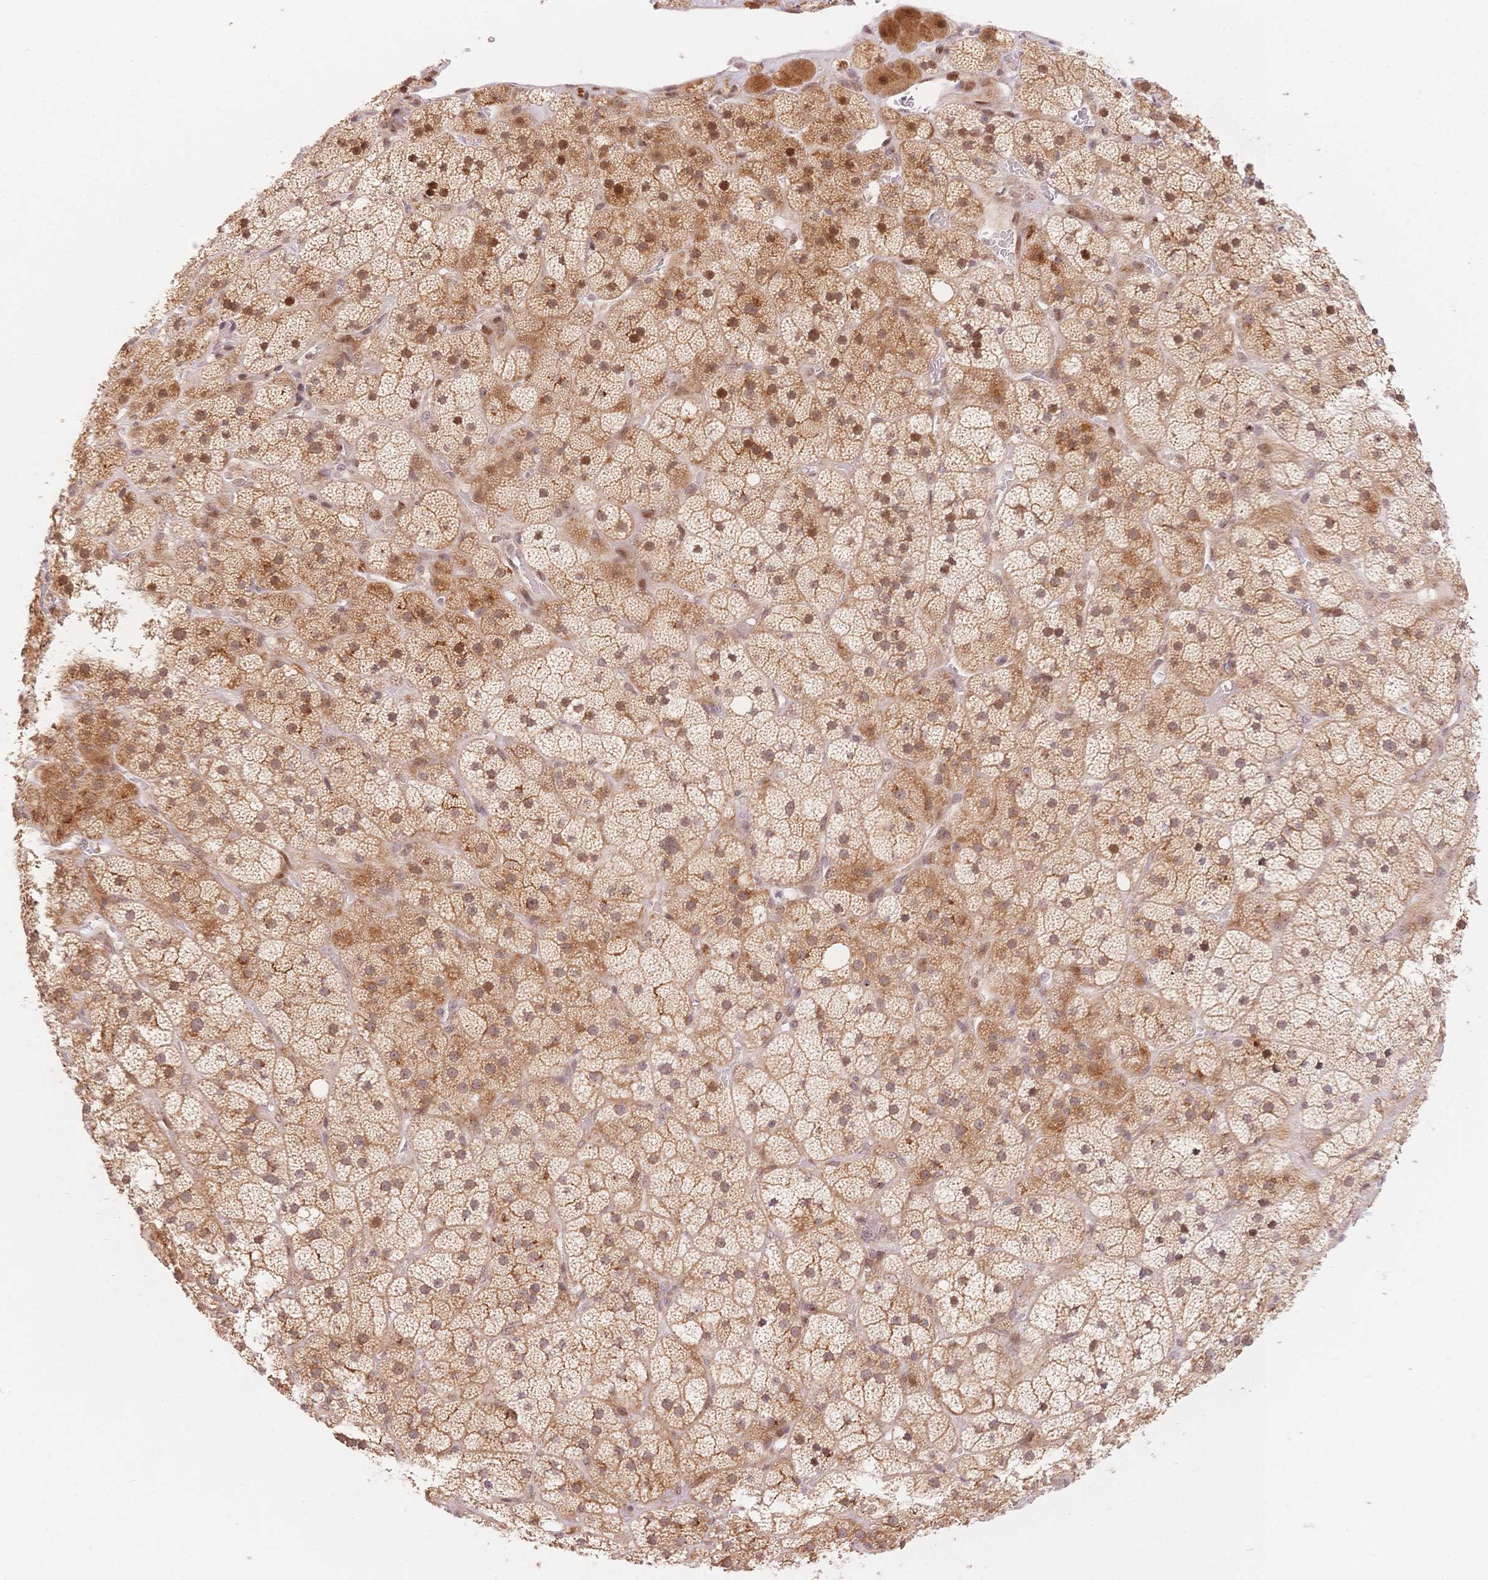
{"staining": {"intensity": "strong", "quantity": "25%-75%", "location": "cytoplasmic/membranous,nuclear"}, "tissue": "adrenal gland", "cell_type": "Glandular cells", "image_type": "normal", "snomed": [{"axis": "morphology", "description": "Normal tissue, NOS"}, {"axis": "topography", "description": "Adrenal gland"}], "caption": "The histopathology image demonstrates a brown stain indicating the presence of a protein in the cytoplasmic/membranous,nuclear of glandular cells in adrenal gland. Immunohistochemistry stains the protein of interest in brown and the nuclei are stained blue.", "gene": "STK39", "patient": {"sex": "male", "age": 57}}